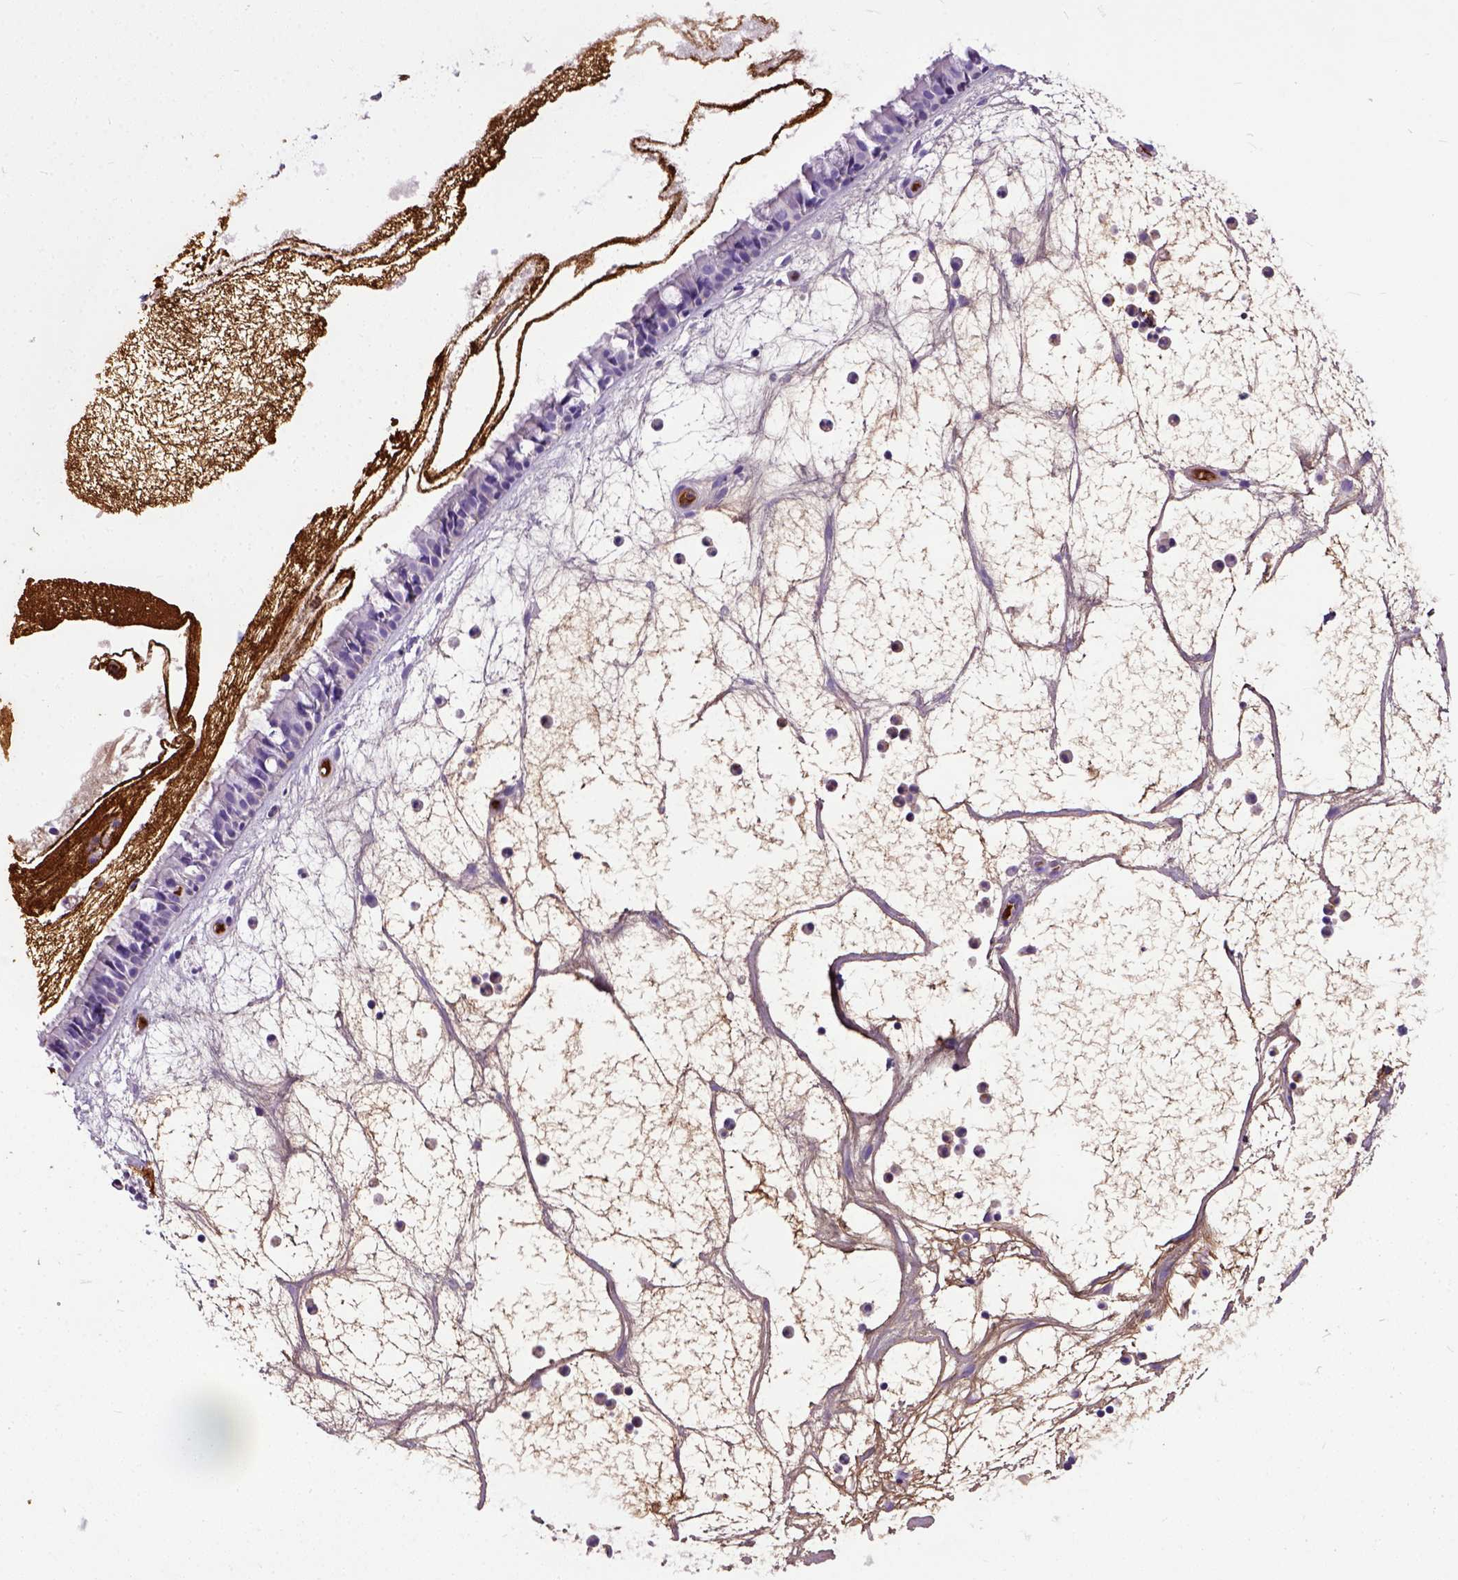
{"staining": {"intensity": "negative", "quantity": "none", "location": "none"}, "tissue": "nasopharynx", "cell_type": "Respiratory epithelial cells", "image_type": "normal", "snomed": [{"axis": "morphology", "description": "Normal tissue, NOS"}, {"axis": "topography", "description": "Nasopharynx"}], "caption": "Immunohistochemistry (IHC) micrograph of normal nasopharynx: nasopharynx stained with DAB (3,3'-diaminobenzidine) reveals no significant protein positivity in respiratory epithelial cells. The staining was performed using DAB to visualize the protein expression in brown, while the nuclei were stained in blue with hematoxylin (Magnification: 20x).", "gene": "ADAMTS8", "patient": {"sex": "male", "age": 31}}